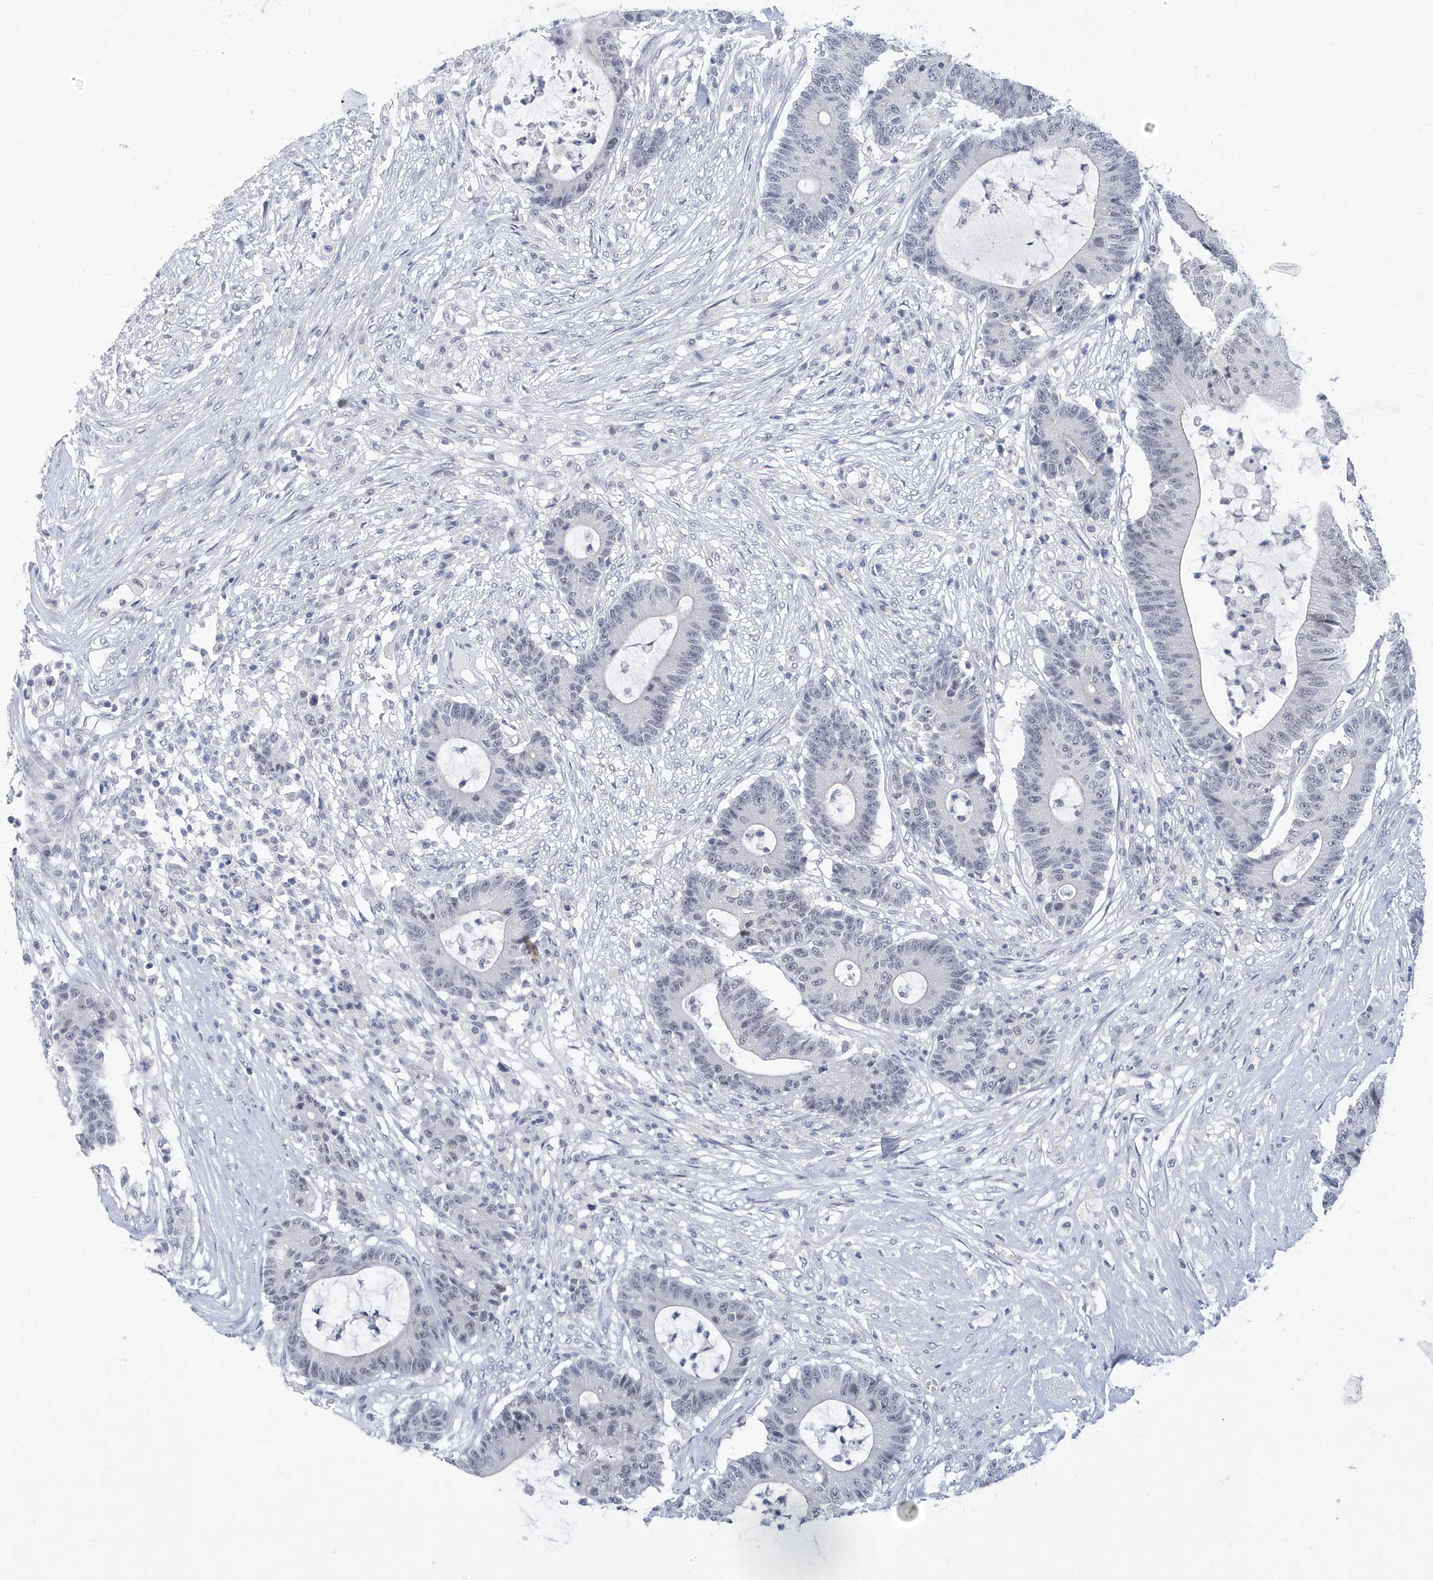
{"staining": {"intensity": "negative", "quantity": "none", "location": "none"}, "tissue": "colorectal cancer", "cell_type": "Tumor cells", "image_type": "cancer", "snomed": [{"axis": "morphology", "description": "Adenocarcinoma, NOS"}, {"axis": "topography", "description": "Colon"}], "caption": "The photomicrograph reveals no staining of tumor cells in colorectal cancer. (DAB IHC with hematoxylin counter stain).", "gene": "SRGAP3", "patient": {"sex": "female", "age": 84}}